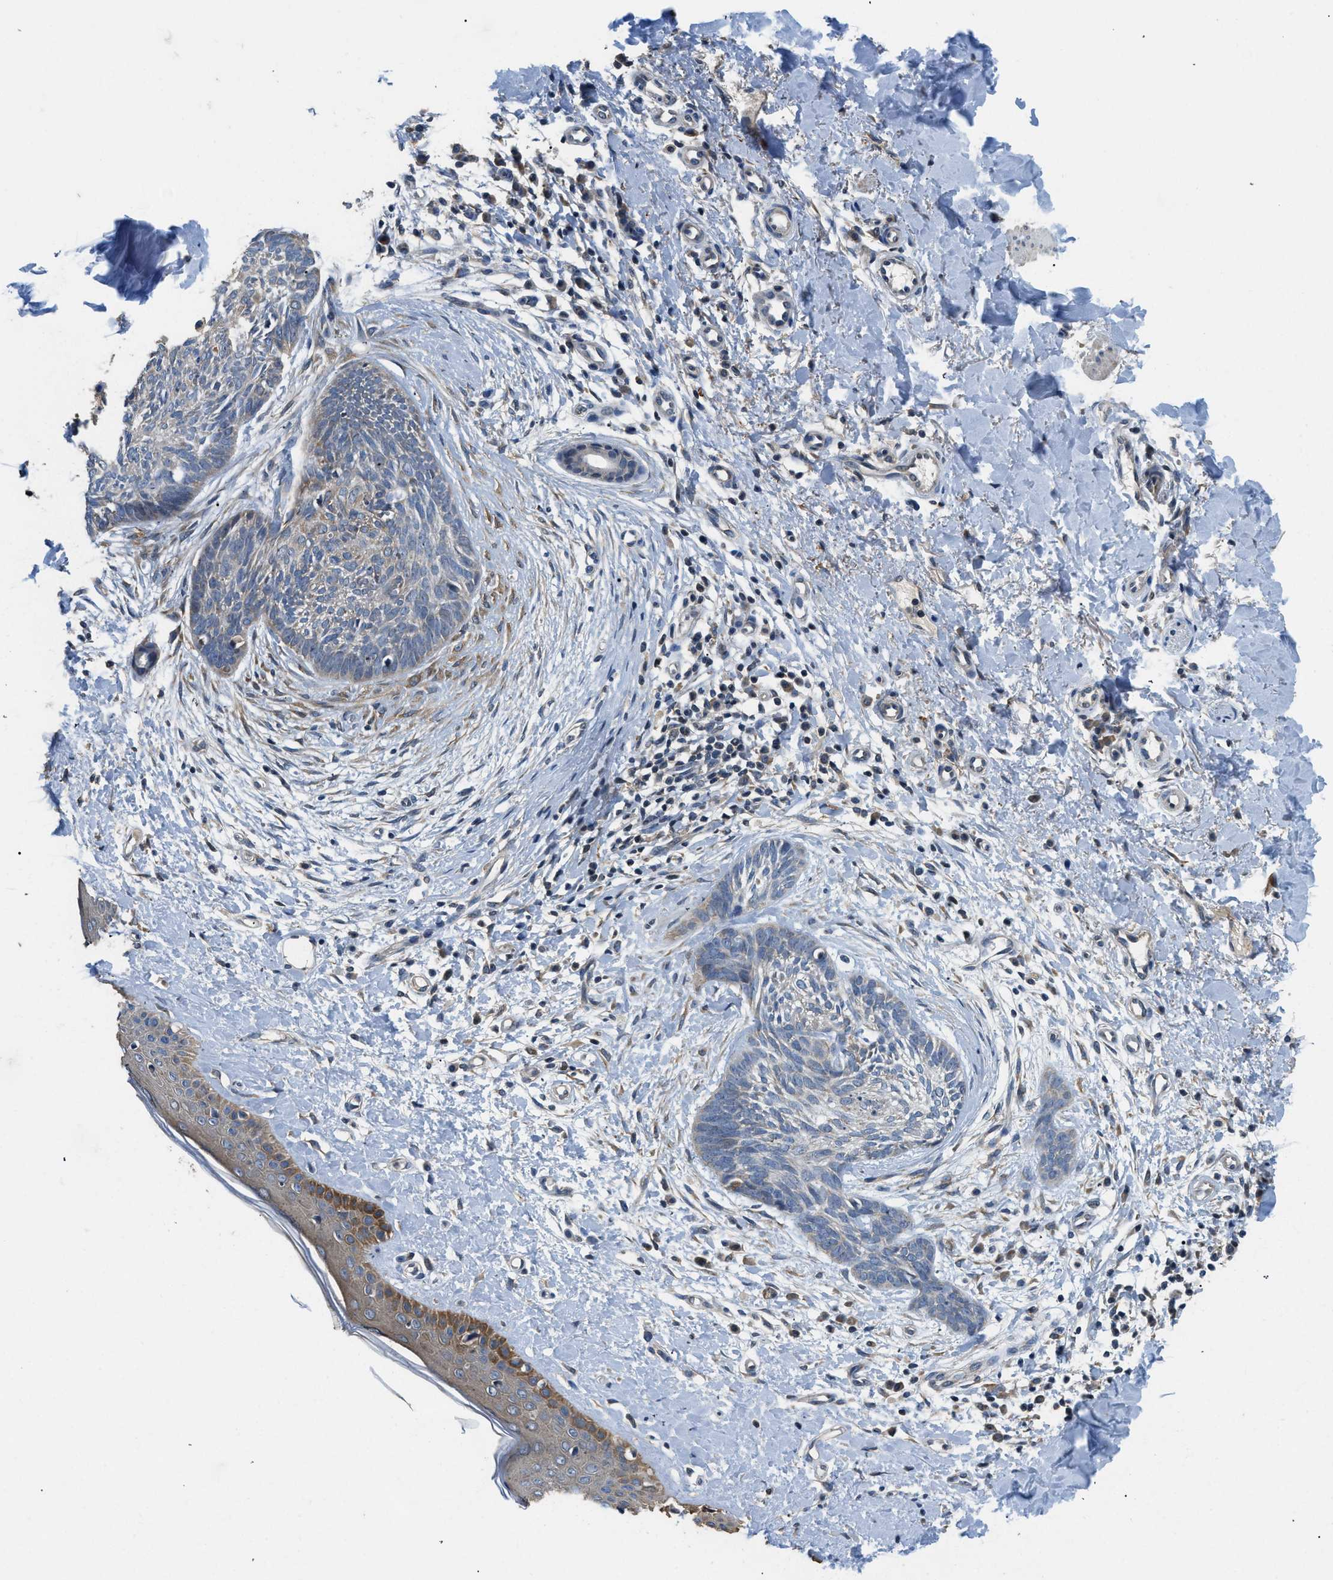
{"staining": {"intensity": "weak", "quantity": "<25%", "location": "cytoplasmic/membranous"}, "tissue": "skin cancer", "cell_type": "Tumor cells", "image_type": "cancer", "snomed": [{"axis": "morphology", "description": "Normal tissue, NOS"}, {"axis": "morphology", "description": "Basal cell carcinoma"}, {"axis": "topography", "description": "Skin"}], "caption": "Skin cancer was stained to show a protein in brown. There is no significant expression in tumor cells.", "gene": "SSH2", "patient": {"sex": "male", "age": 71}}